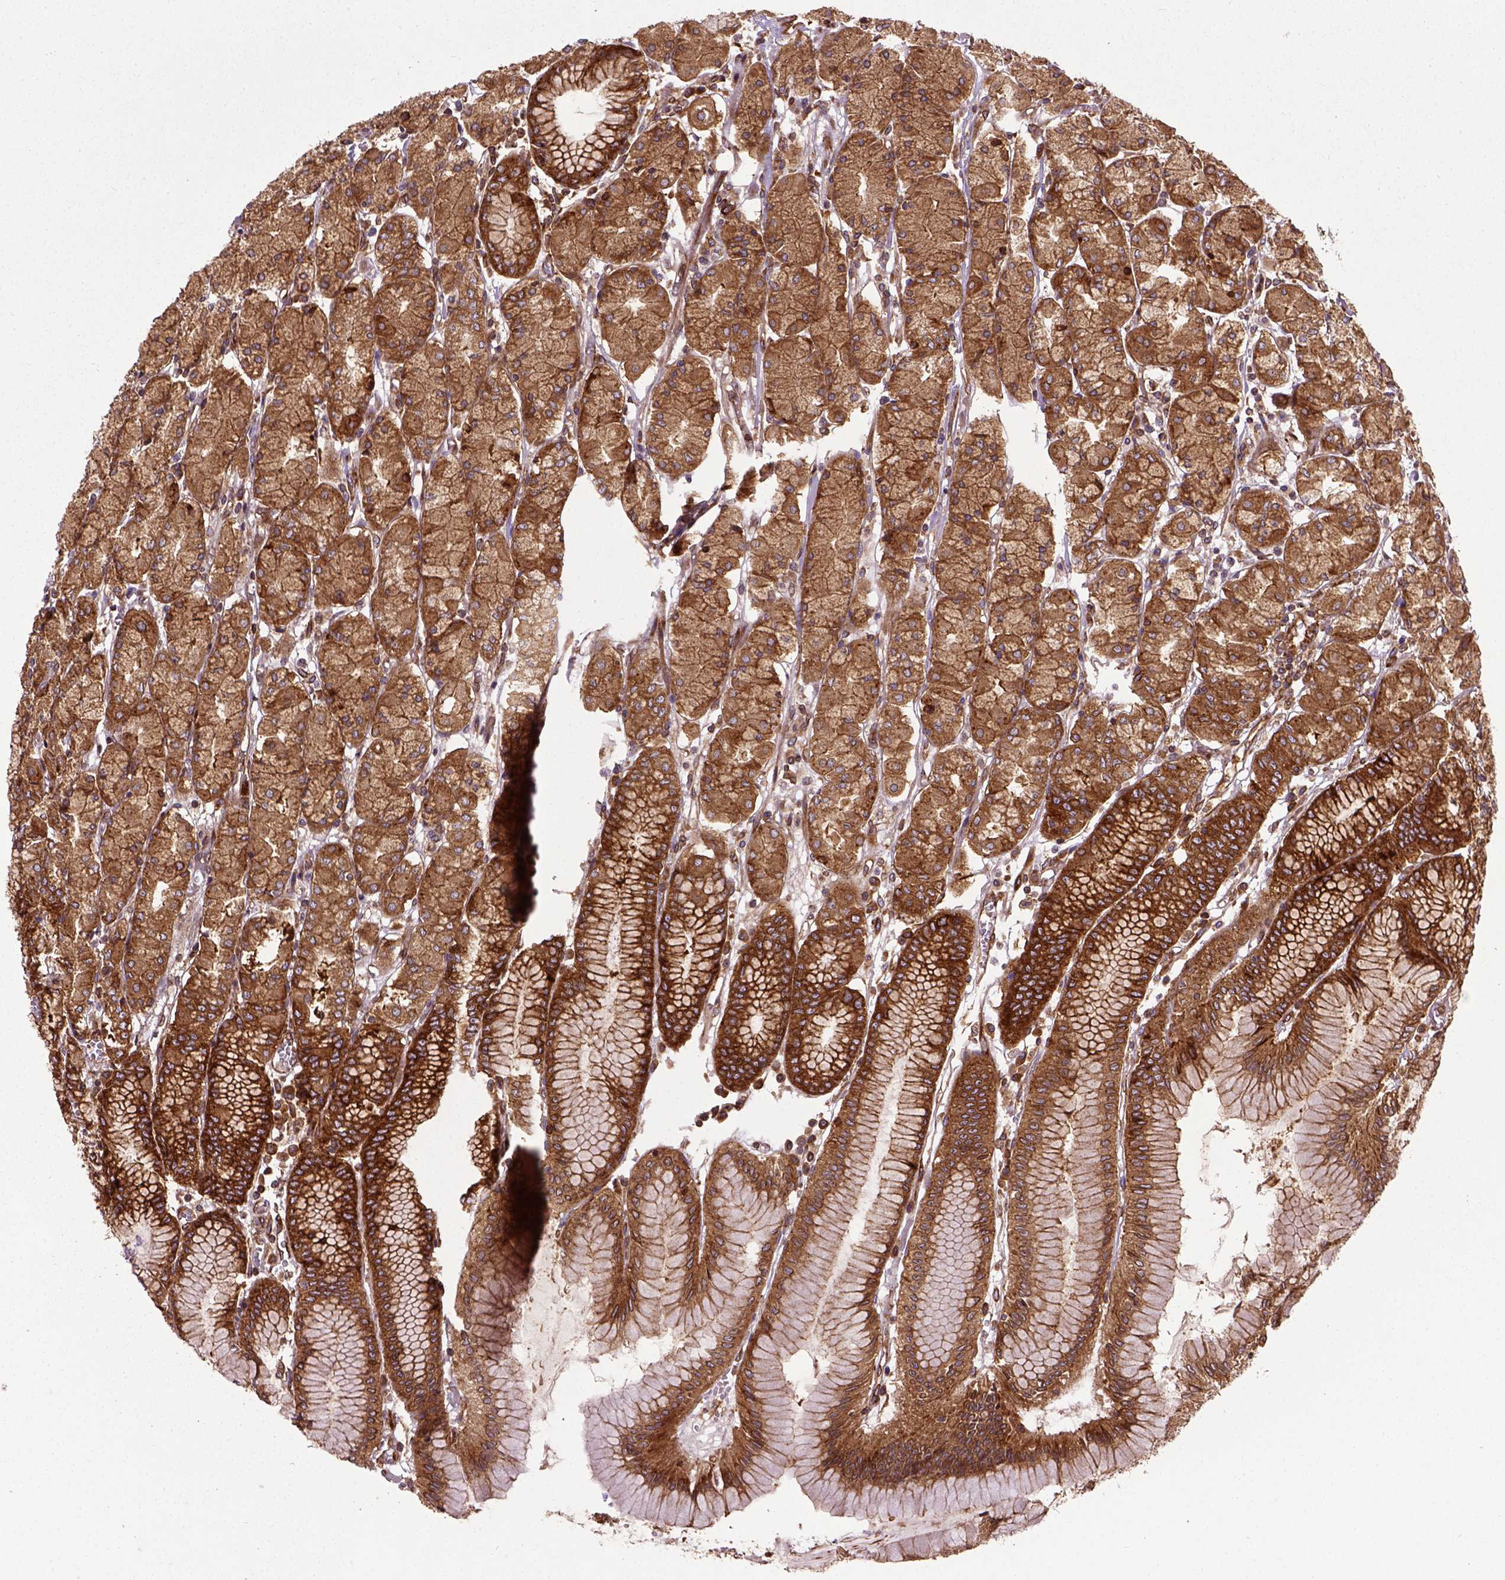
{"staining": {"intensity": "strong", "quantity": ">75%", "location": "cytoplasmic/membranous"}, "tissue": "stomach", "cell_type": "Glandular cells", "image_type": "normal", "snomed": [{"axis": "morphology", "description": "Normal tissue, NOS"}, {"axis": "topography", "description": "Stomach, upper"}], "caption": "Glandular cells exhibit high levels of strong cytoplasmic/membranous staining in about >75% of cells in benign human stomach.", "gene": "CAPRIN1", "patient": {"sex": "male", "age": 69}}